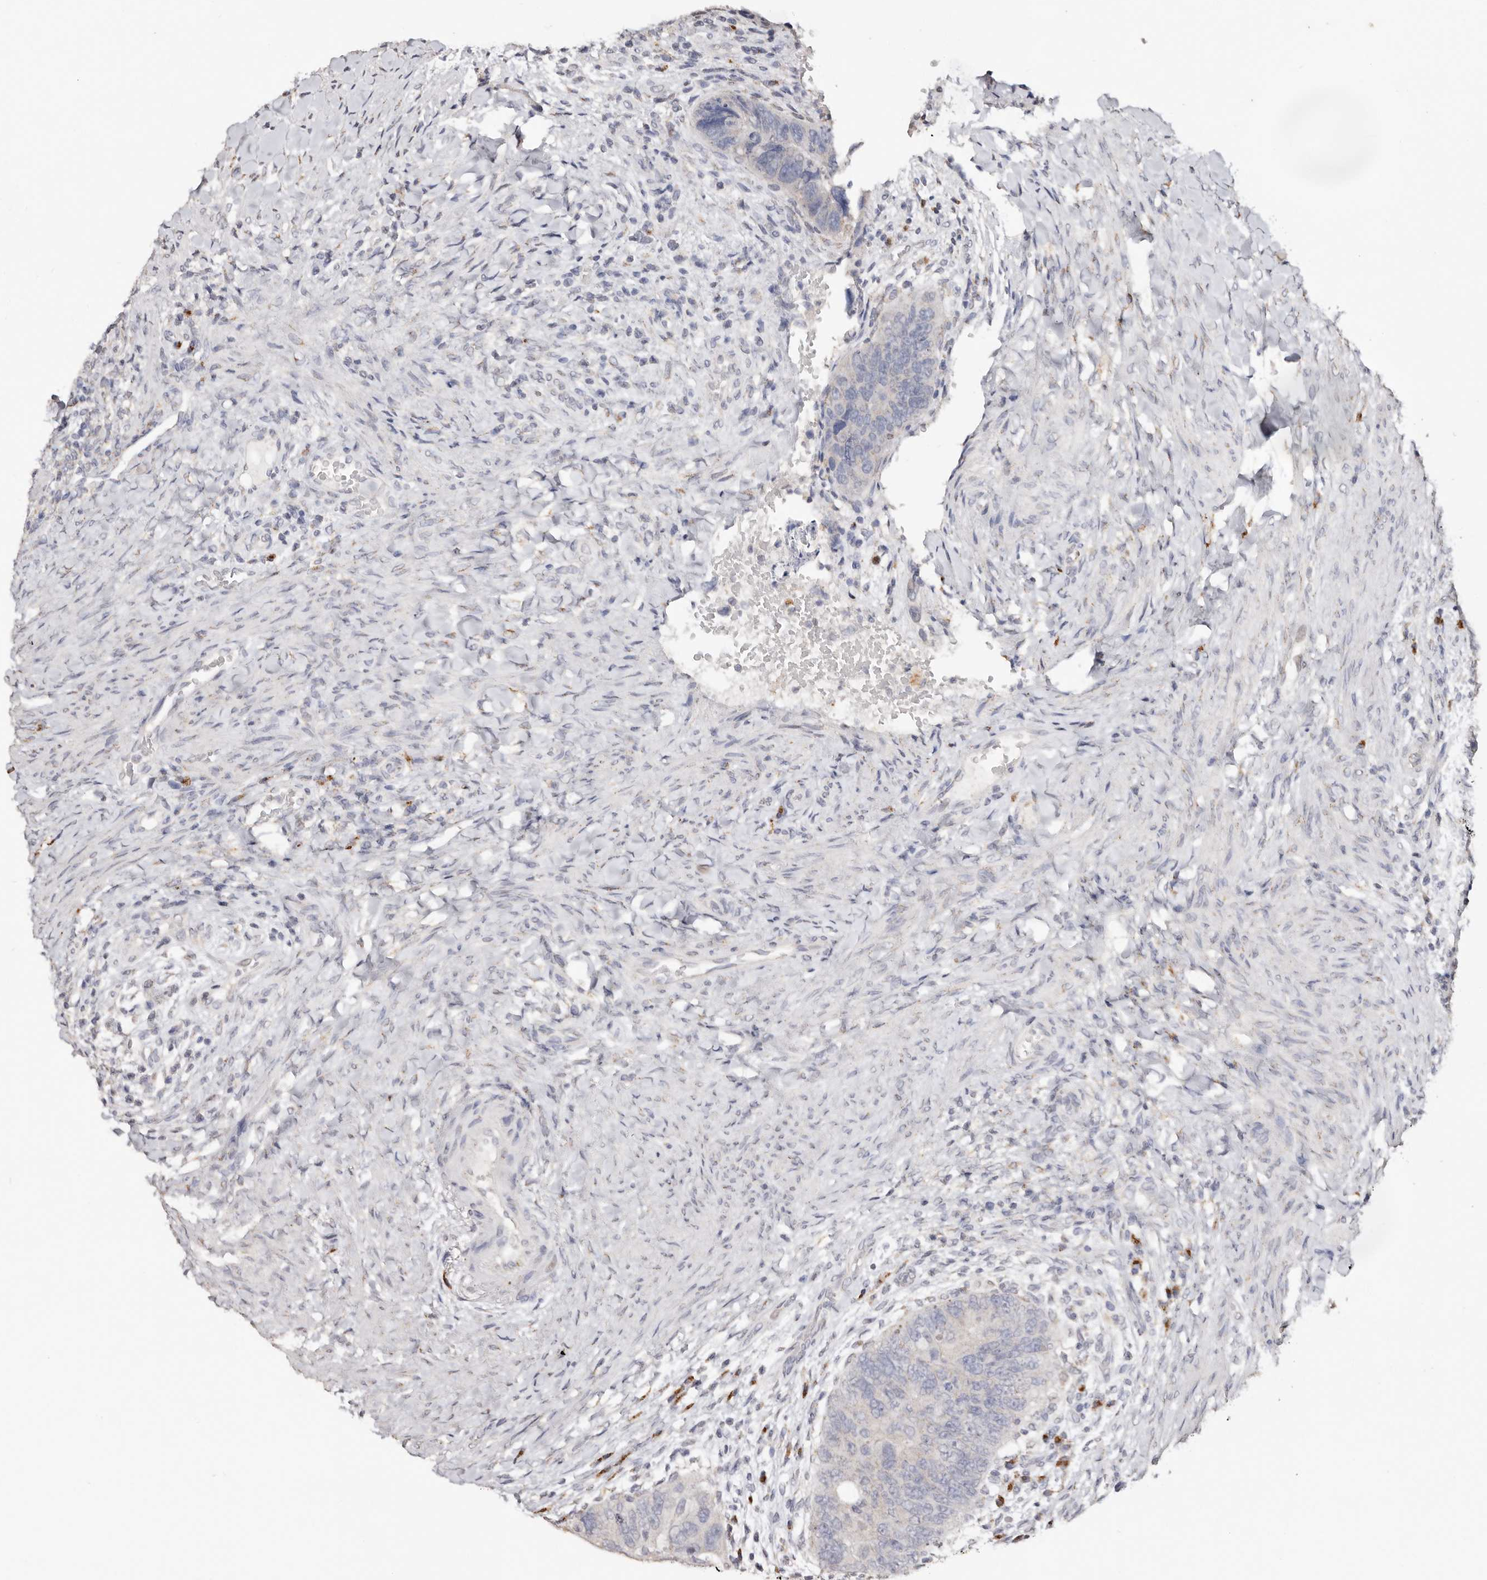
{"staining": {"intensity": "negative", "quantity": "none", "location": "none"}, "tissue": "colorectal cancer", "cell_type": "Tumor cells", "image_type": "cancer", "snomed": [{"axis": "morphology", "description": "Adenocarcinoma, NOS"}, {"axis": "topography", "description": "Rectum"}], "caption": "DAB immunohistochemical staining of adenocarcinoma (colorectal) shows no significant expression in tumor cells.", "gene": "LGALS7B", "patient": {"sex": "male", "age": 59}}